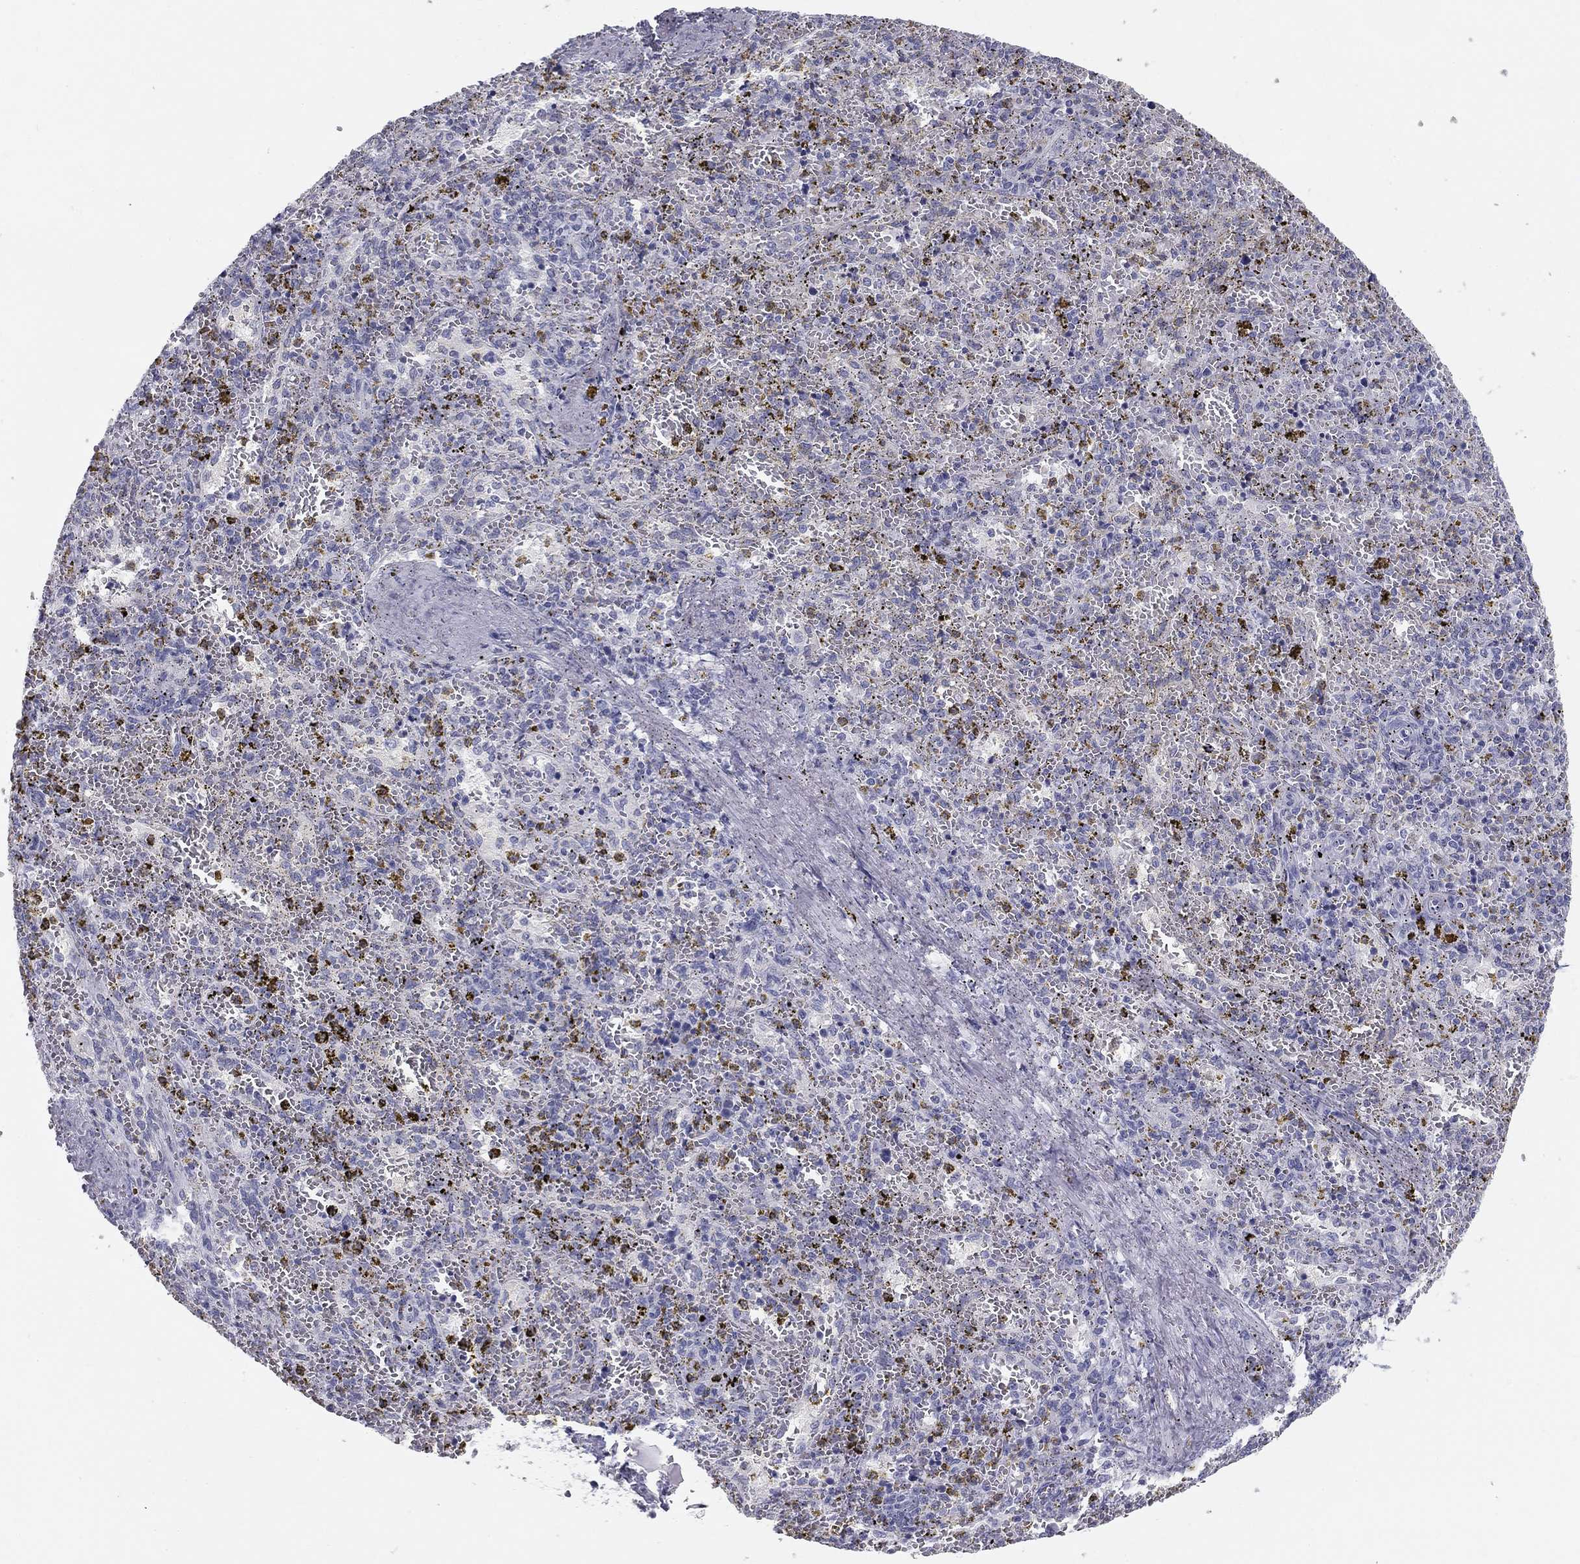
{"staining": {"intensity": "negative", "quantity": "none", "location": "none"}, "tissue": "spleen", "cell_type": "Cells in red pulp", "image_type": "normal", "snomed": [{"axis": "morphology", "description": "Normal tissue, NOS"}, {"axis": "topography", "description": "Spleen"}], "caption": "Immunohistochemistry (IHC) micrograph of benign spleen stained for a protein (brown), which shows no staining in cells in red pulp.", "gene": "SULT2B1", "patient": {"sex": "female", "age": 50}}